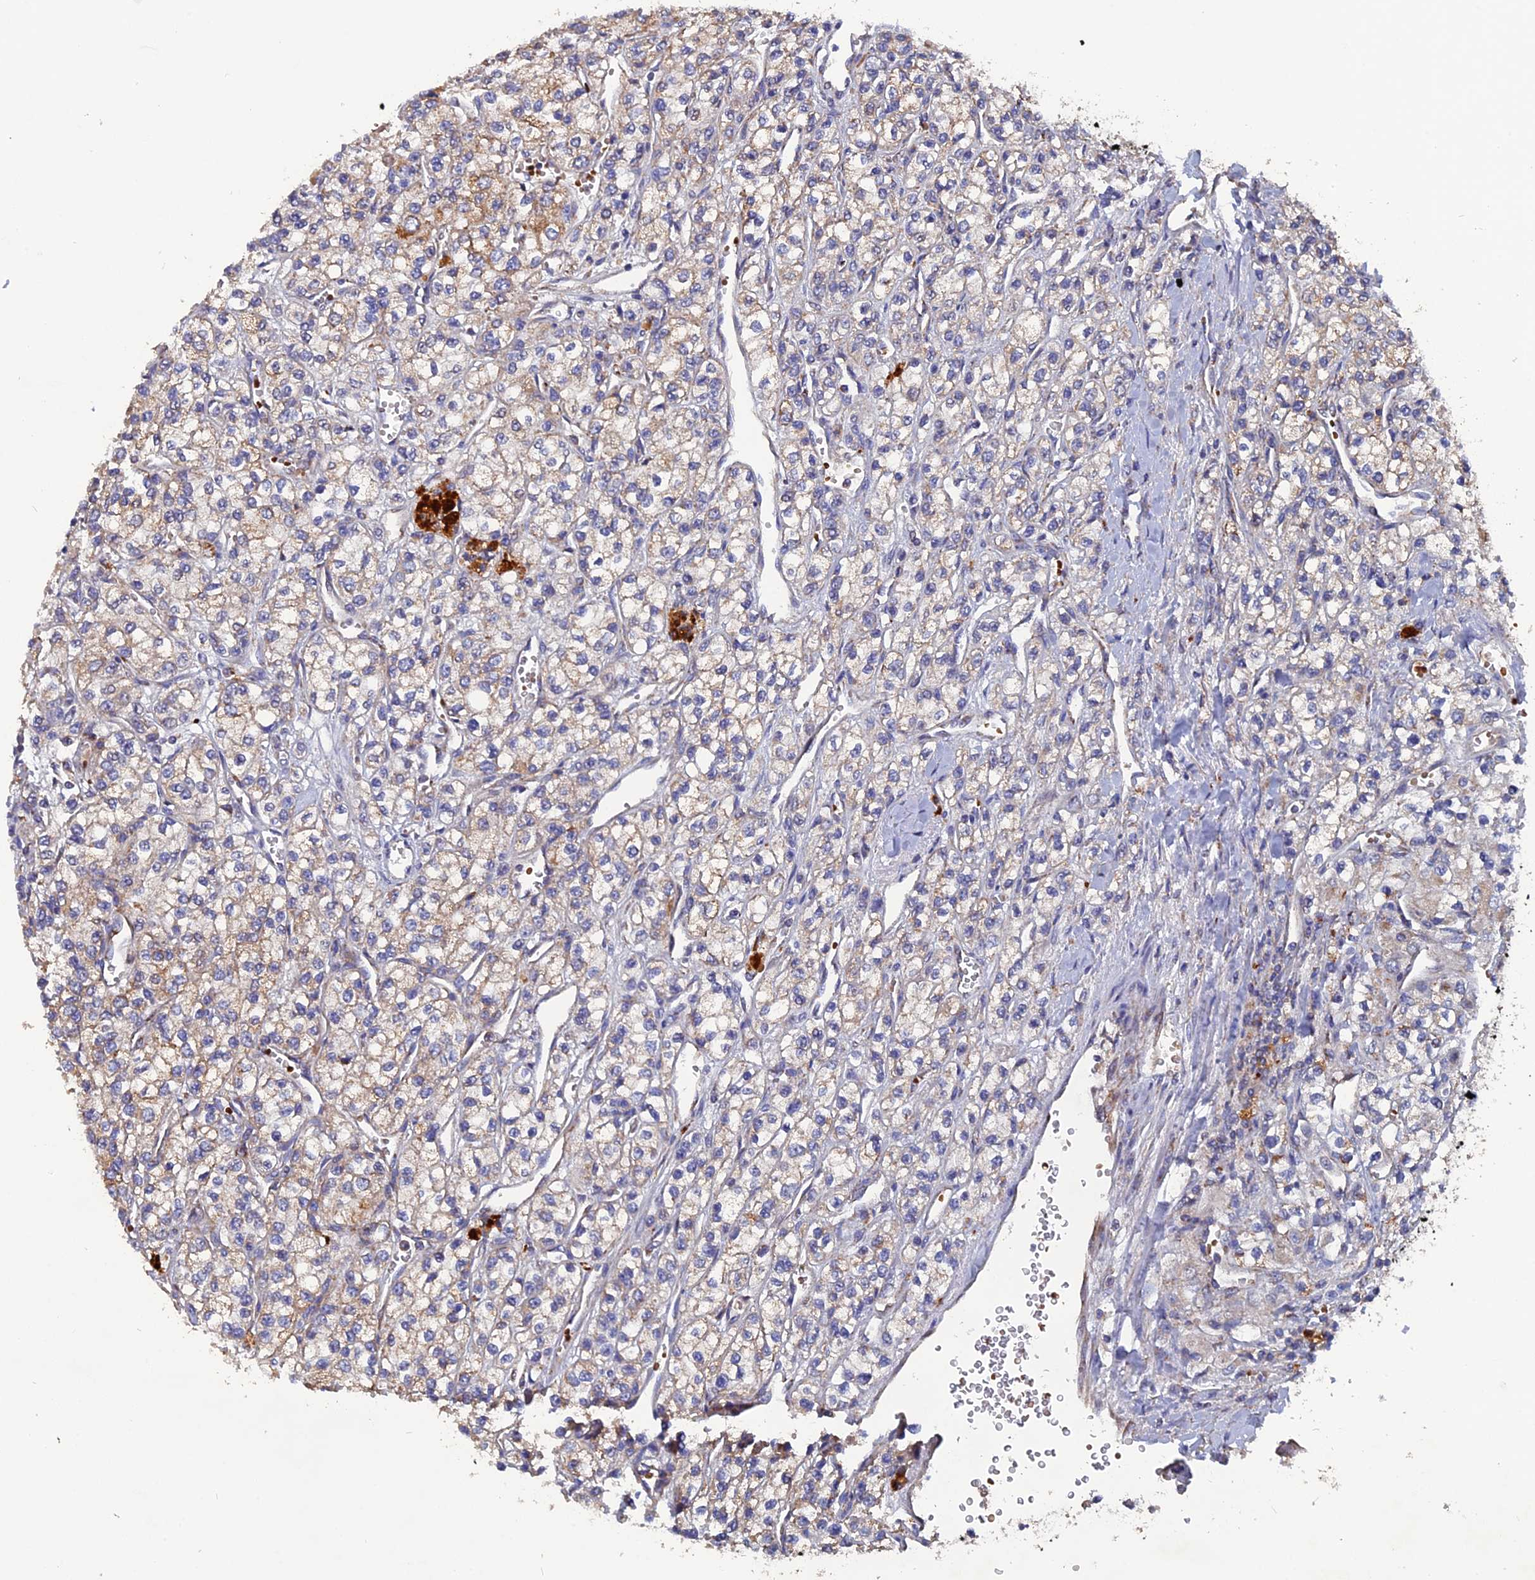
{"staining": {"intensity": "moderate", "quantity": "<25%", "location": "cytoplasmic/membranous"}, "tissue": "renal cancer", "cell_type": "Tumor cells", "image_type": "cancer", "snomed": [{"axis": "morphology", "description": "Adenocarcinoma, NOS"}, {"axis": "topography", "description": "Kidney"}], "caption": "Protein analysis of adenocarcinoma (renal) tissue displays moderate cytoplasmic/membranous positivity in approximately <25% of tumor cells.", "gene": "TGFA", "patient": {"sex": "male", "age": 80}}